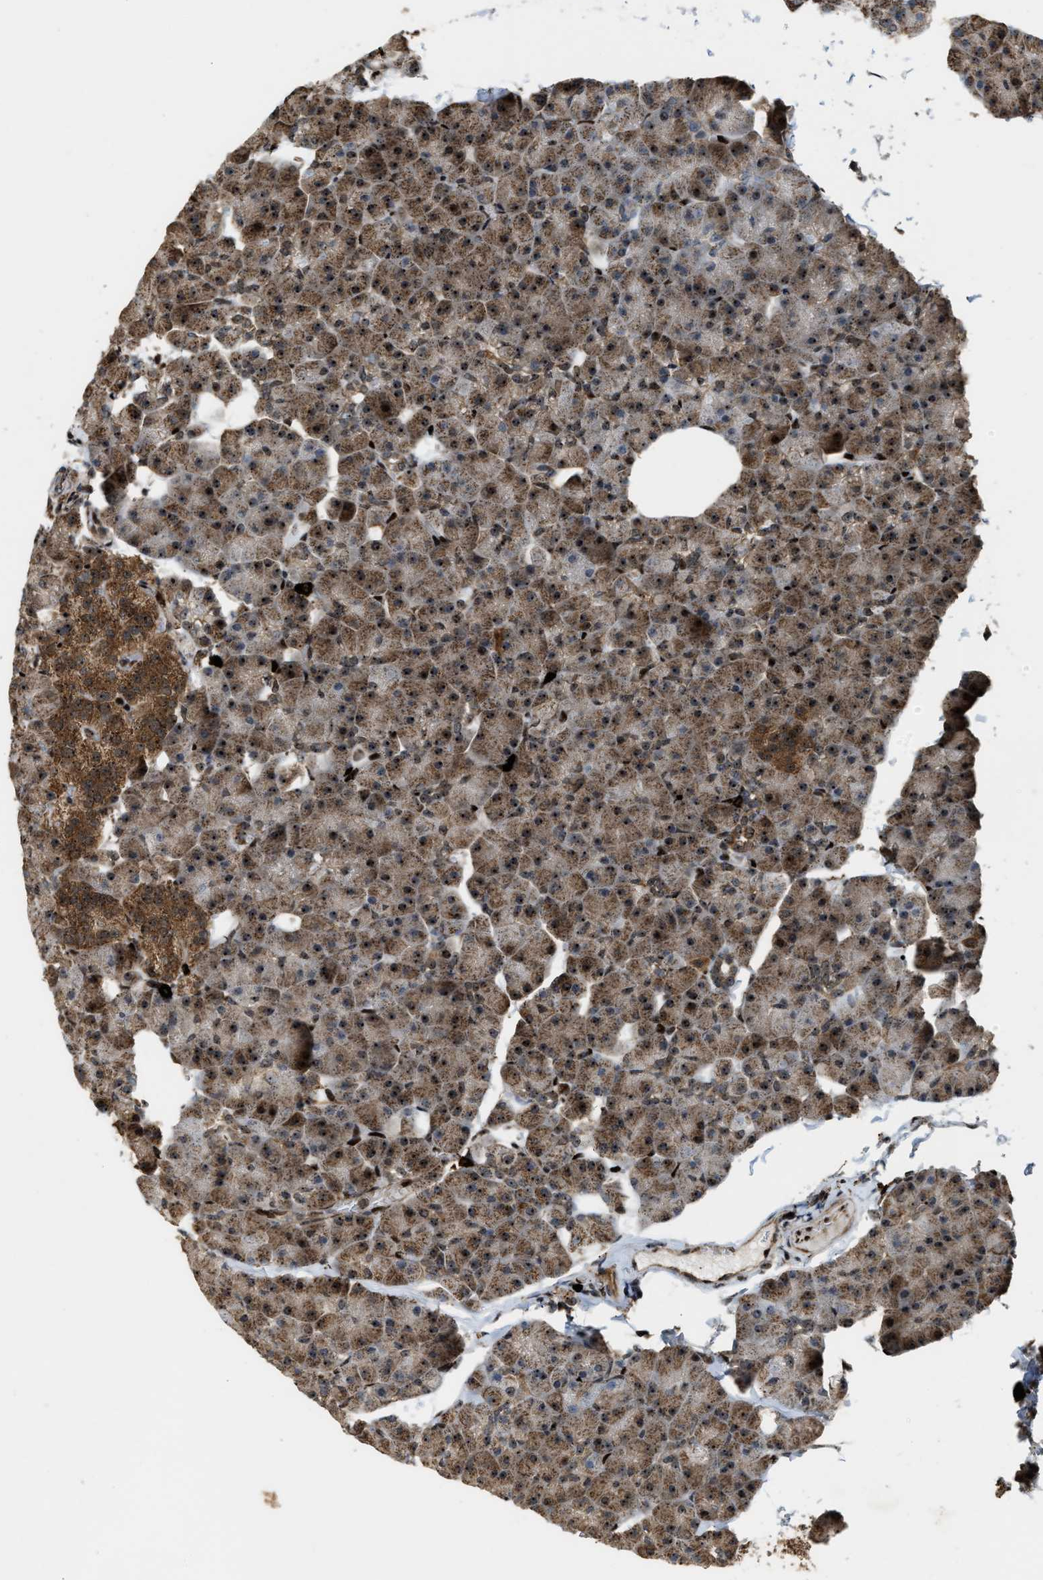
{"staining": {"intensity": "moderate", "quantity": ">75%", "location": "cytoplasmic/membranous,nuclear"}, "tissue": "pancreas", "cell_type": "Exocrine glandular cells", "image_type": "normal", "snomed": [{"axis": "morphology", "description": "Normal tissue, NOS"}, {"axis": "topography", "description": "Pancreas"}], "caption": "Exocrine glandular cells reveal medium levels of moderate cytoplasmic/membranous,nuclear expression in about >75% of cells in benign pancreas. Immunohistochemistry (ihc) stains the protein of interest in brown and the nuclei are stained blue.", "gene": "ZNF687", "patient": {"sex": "male", "age": 35}}